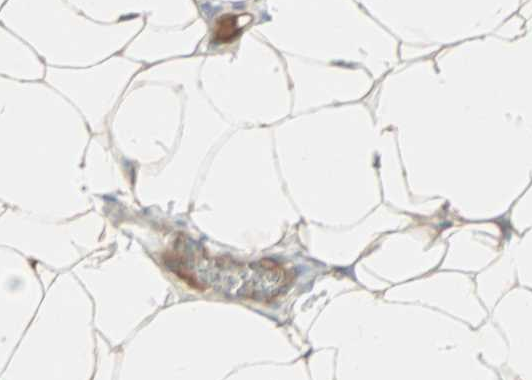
{"staining": {"intensity": "negative", "quantity": "none", "location": "none"}, "tissue": "adipose tissue", "cell_type": "Adipocytes", "image_type": "normal", "snomed": [{"axis": "morphology", "description": "Normal tissue, NOS"}, {"axis": "topography", "description": "Soft tissue"}], "caption": "Adipose tissue stained for a protein using immunohistochemistry (IHC) exhibits no positivity adipocytes.", "gene": "JMJD7", "patient": {"sex": "male", "age": 26}}